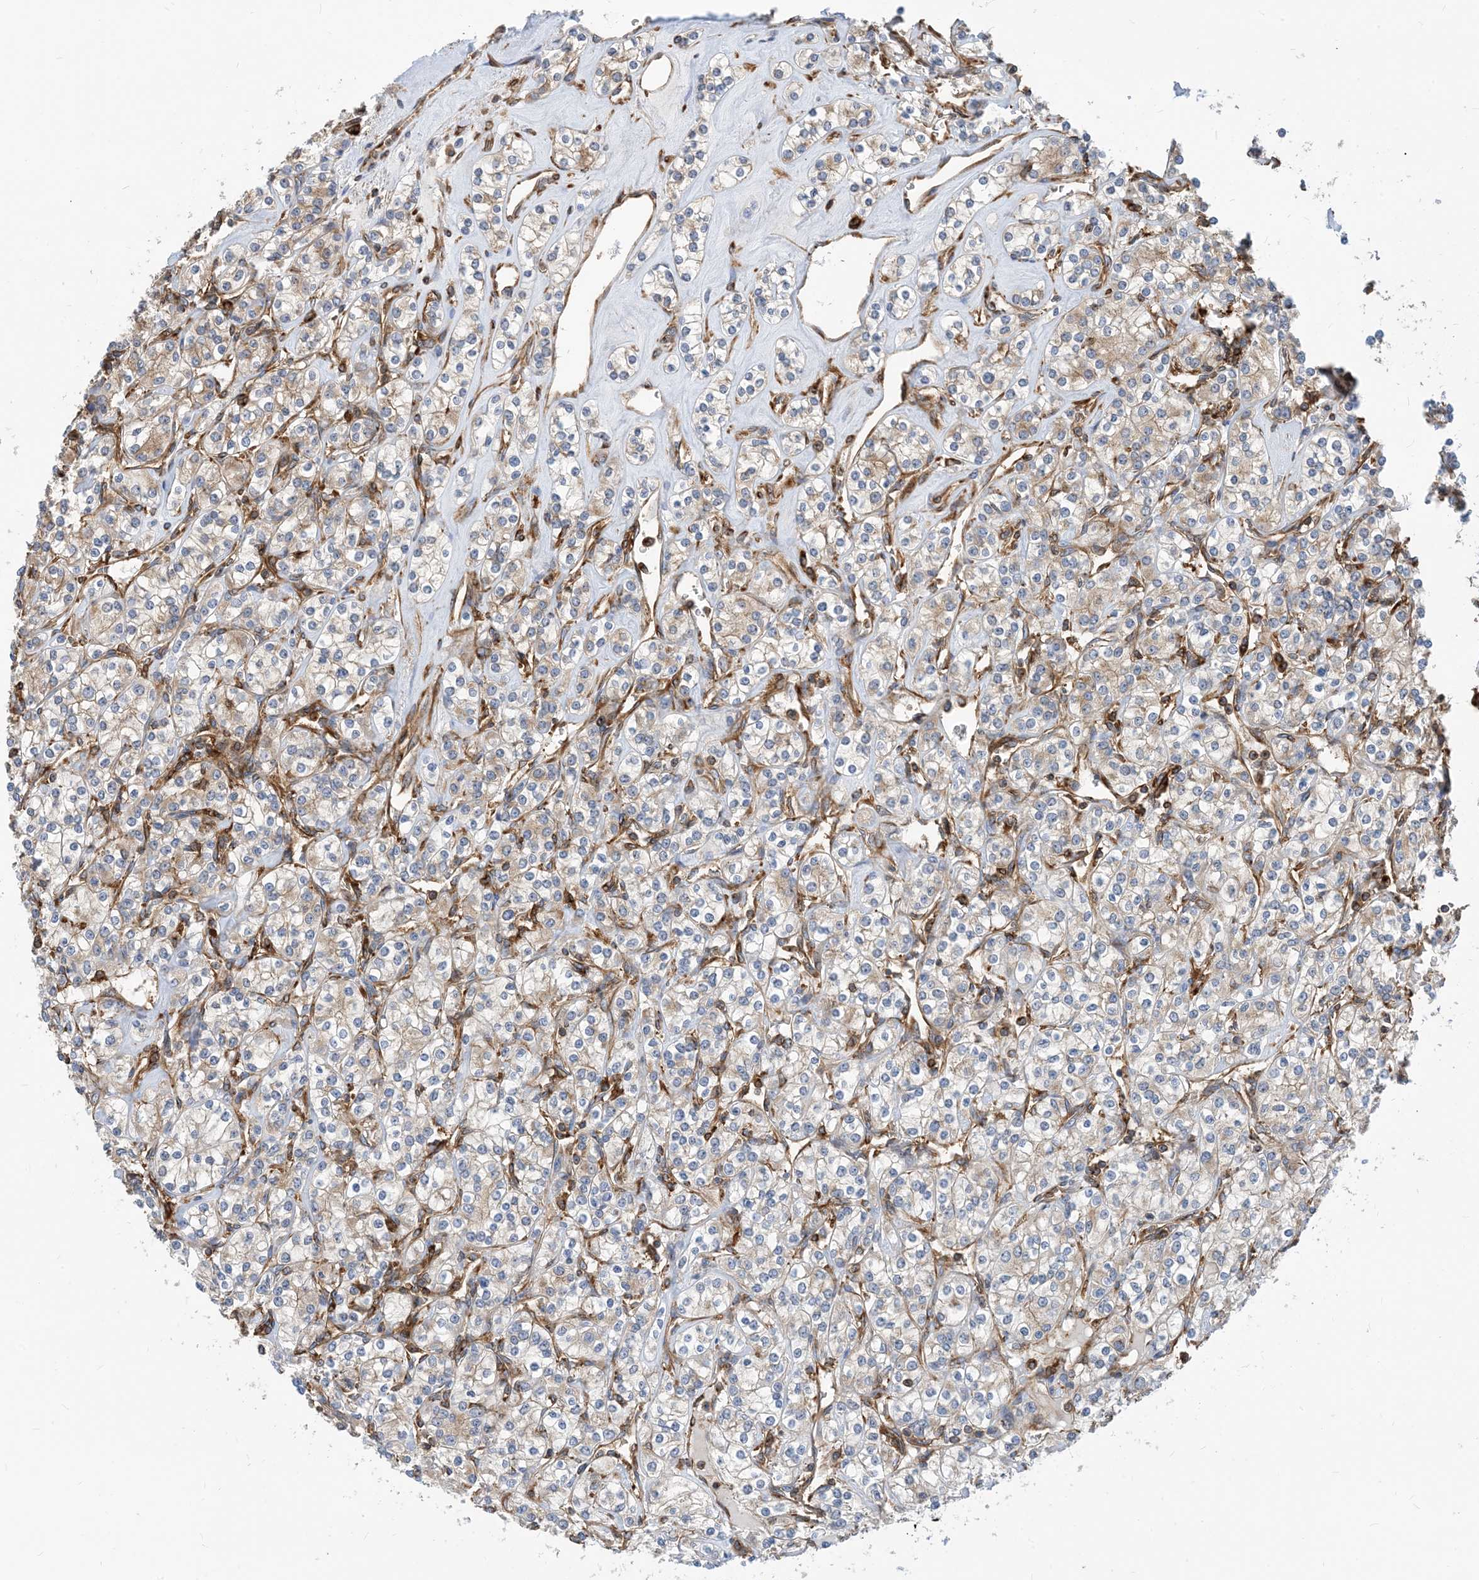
{"staining": {"intensity": "negative", "quantity": "none", "location": "none"}, "tissue": "renal cancer", "cell_type": "Tumor cells", "image_type": "cancer", "snomed": [{"axis": "morphology", "description": "Adenocarcinoma, NOS"}, {"axis": "topography", "description": "Kidney"}], "caption": "A micrograph of human renal cancer (adenocarcinoma) is negative for staining in tumor cells. Nuclei are stained in blue.", "gene": "DYNC1LI1", "patient": {"sex": "male", "age": 77}}